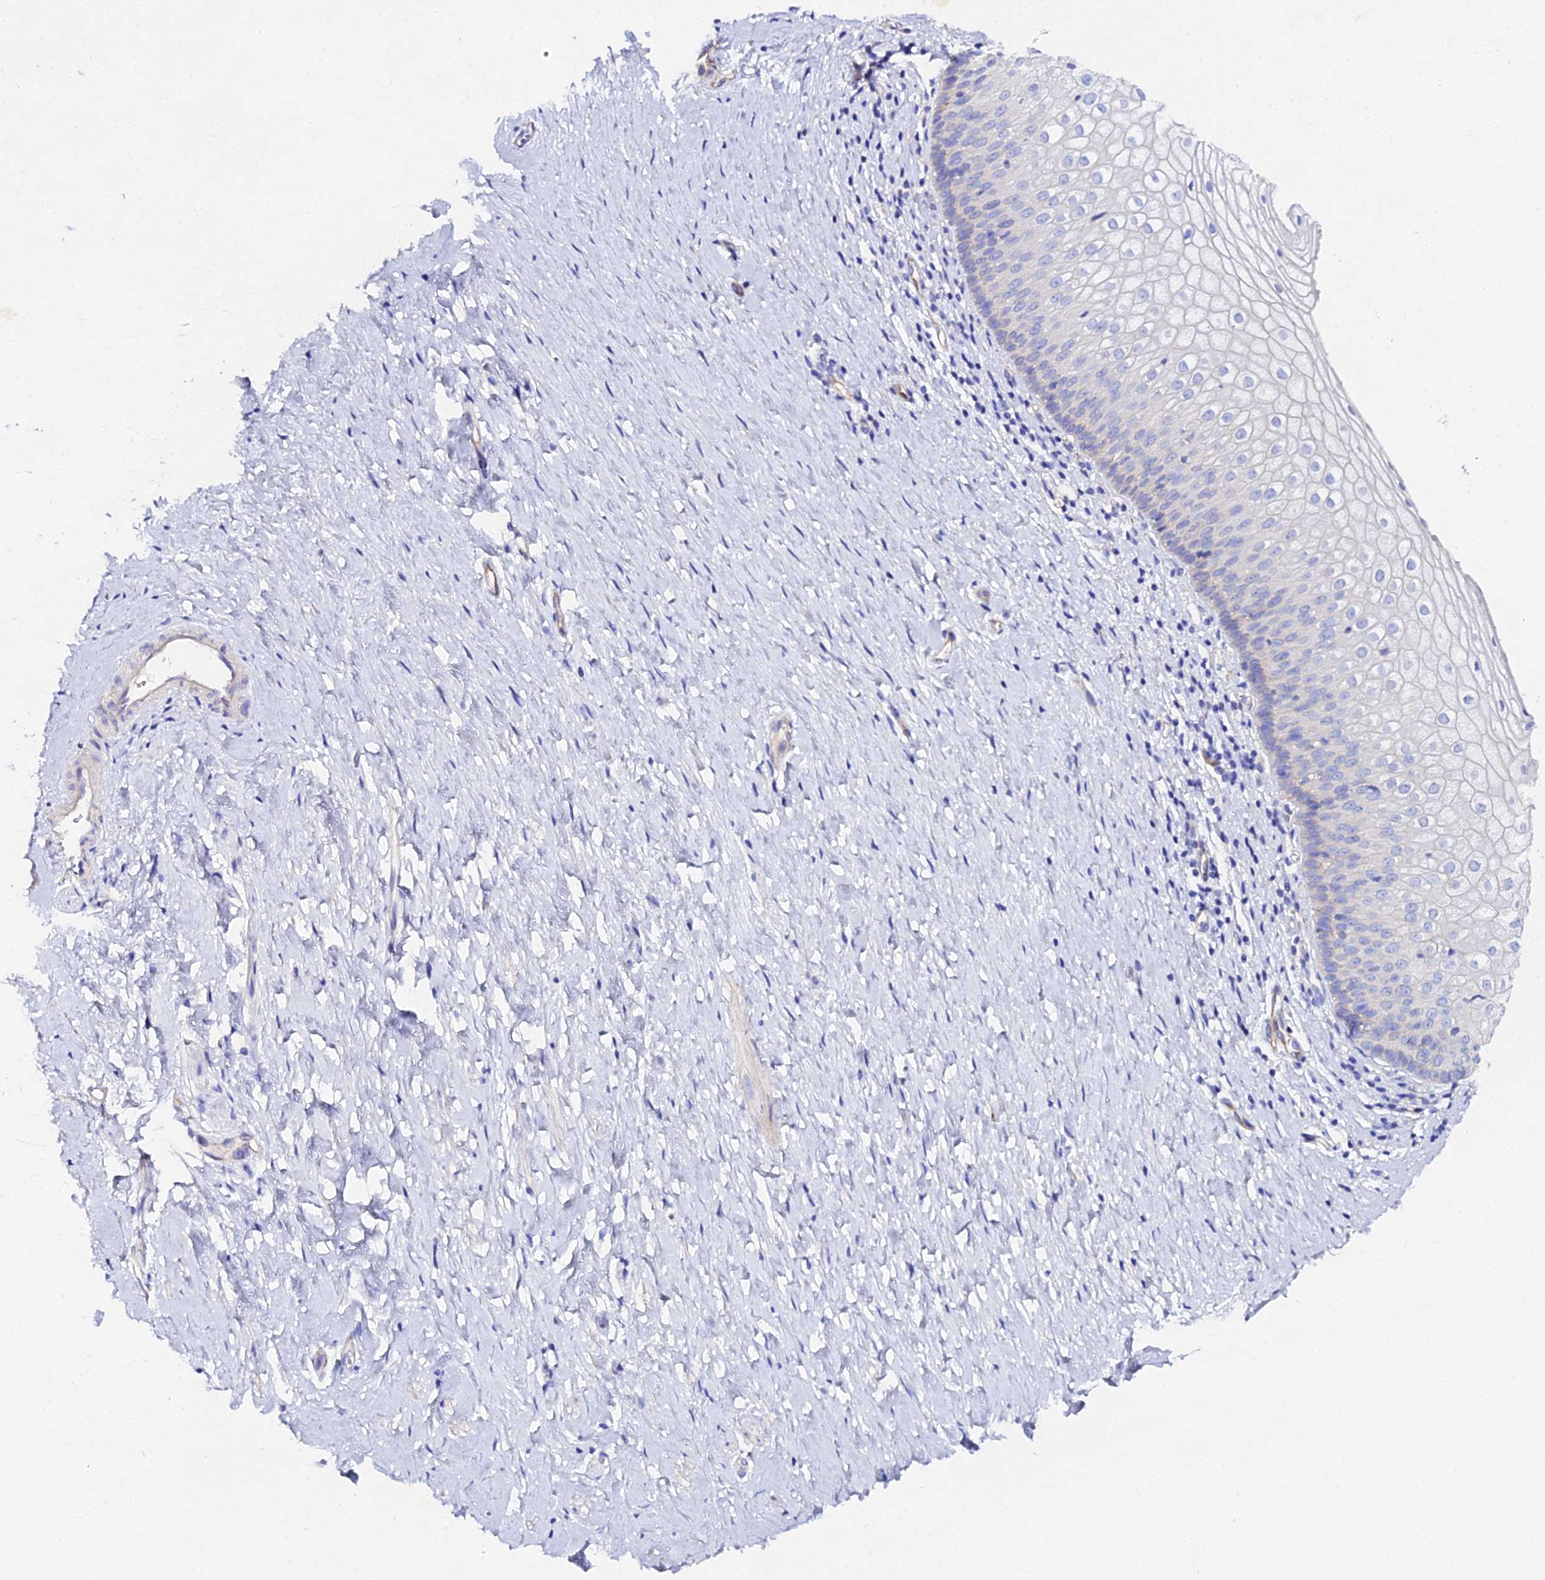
{"staining": {"intensity": "negative", "quantity": "none", "location": "none"}, "tissue": "vagina", "cell_type": "Squamous epithelial cells", "image_type": "normal", "snomed": [{"axis": "morphology", "description": "Normal tissue, NOS"}, {"axis": "topography", "description": "Vagina"}], "caption": "Squamous epithelial cells are negative for brown protein staining in normal vagina.", "gene": "CFAP45", "patient": {"sex": "female", "age": 60}}